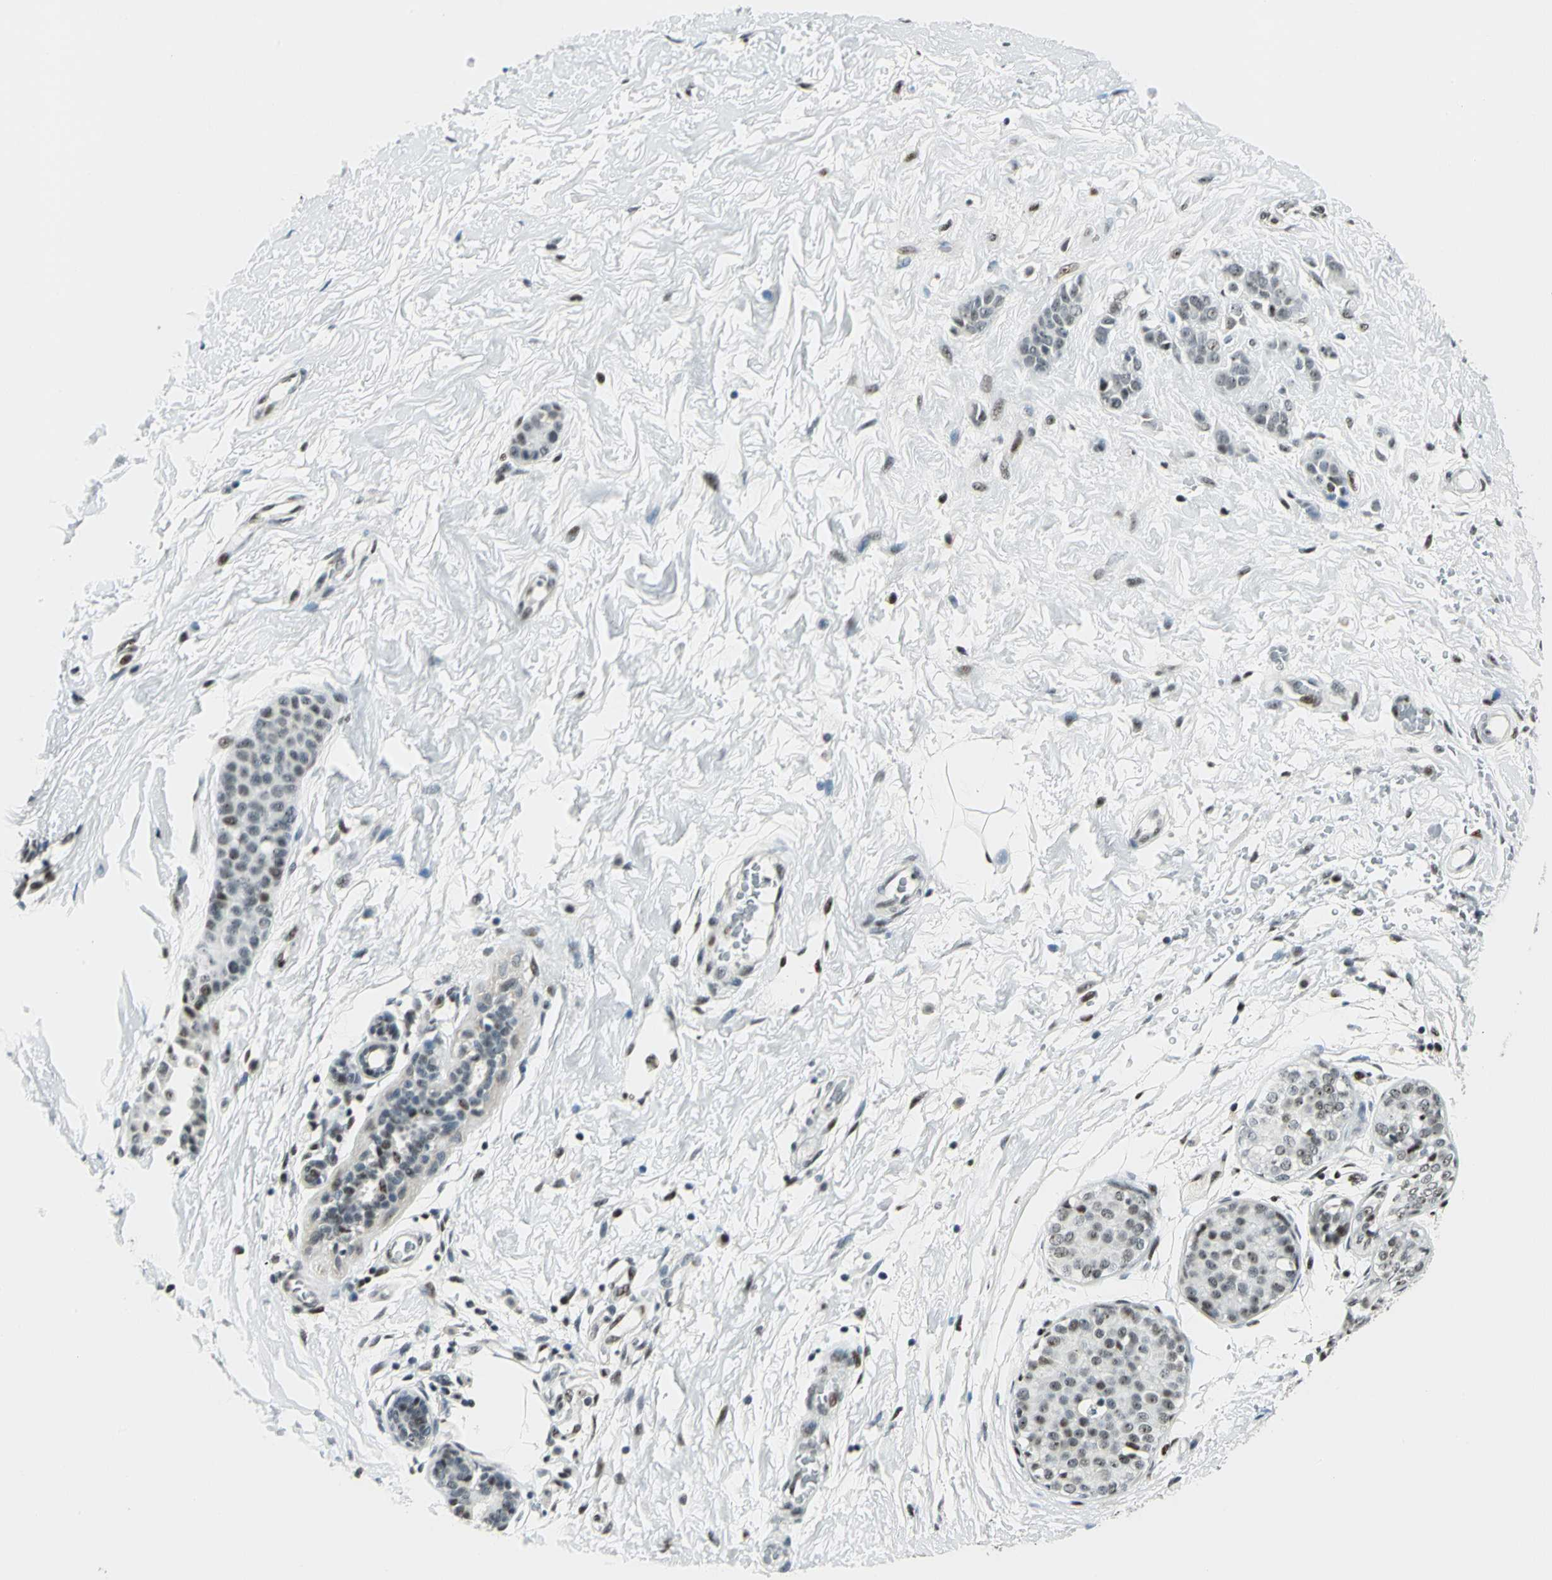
{"staining": {"intensity": "moderate", "quantity": "25%-75%", "location": "nuclear"}, "tissue": "breast cancer", "cell_type": "Tumor cells", "image_type": "cancer", "snomed": [{"axis": "morphology", "description": "Lobular carcinoma, in situ"}, {"axis": "morphology", "description": "Lobular carcinoma"}, {"axis": "topography", "description": "Breast"}], "caption": "Immunohistochemical staining of breast cancer reveals medium levels of moderate nuclear staining in approximately 25%-75% of tumor cells.", "gene": "KAT6B", "patient": {"sex": "female", "age": 41}}